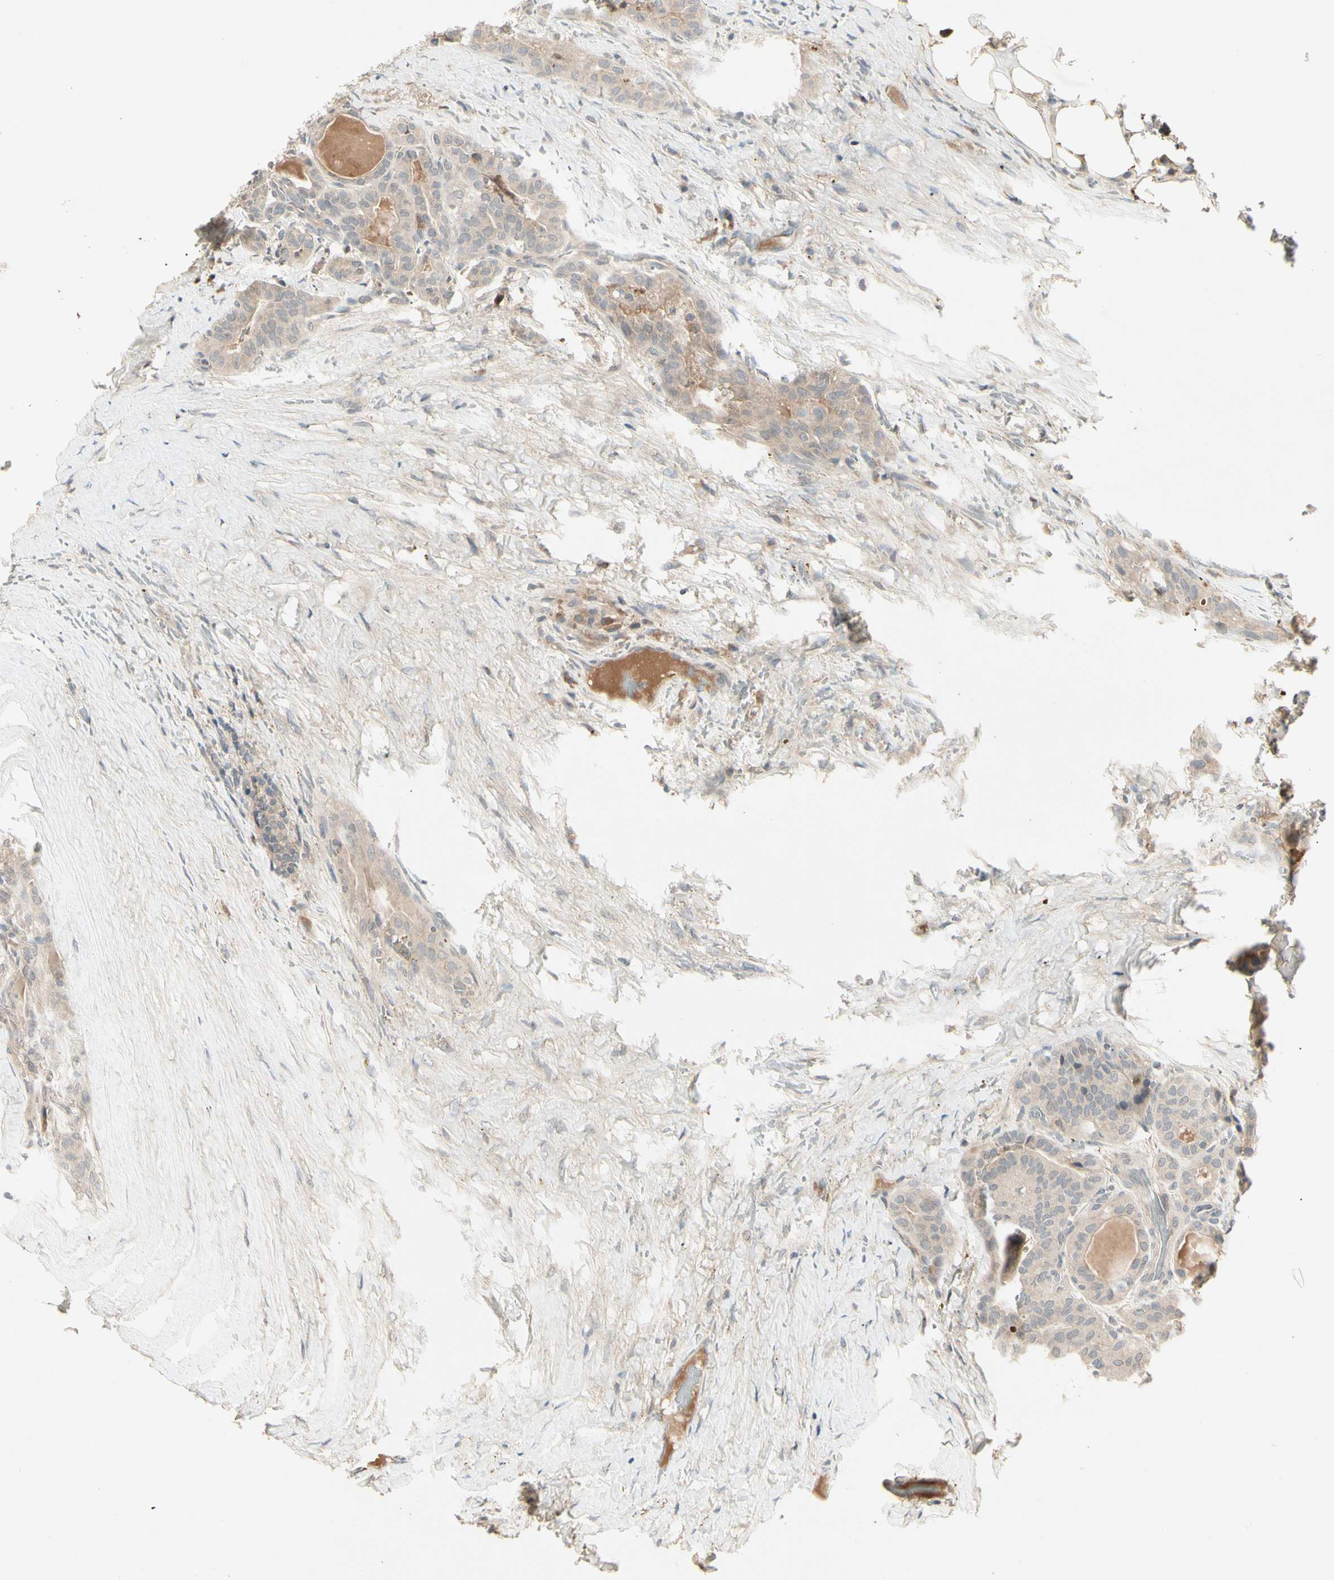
{"staining": {"intensity": "weak", "quantity": ">75%", "location": "cytoplasmic/membranous"}, "tissue": "thyroid cancer", "cell_type": "Tumor cells", "image_type": "cancer", "snomed": [{"axis": "morphology", "description": "Papillary adenocarcinoma, NOS"}, {"axis": "topography", "description": "Thyroid gland"}], "caption": "Thyroid papillary adenocarcinoma stained with DAB (3,3'-diaminobenzidine) immunohistochemistry exhibits low levels of weak cytoplasmic/membranous expression in approximately >75% of tumor cells.", "gene": "CCL4", "patient": {"sex": "male", "age": 77}}